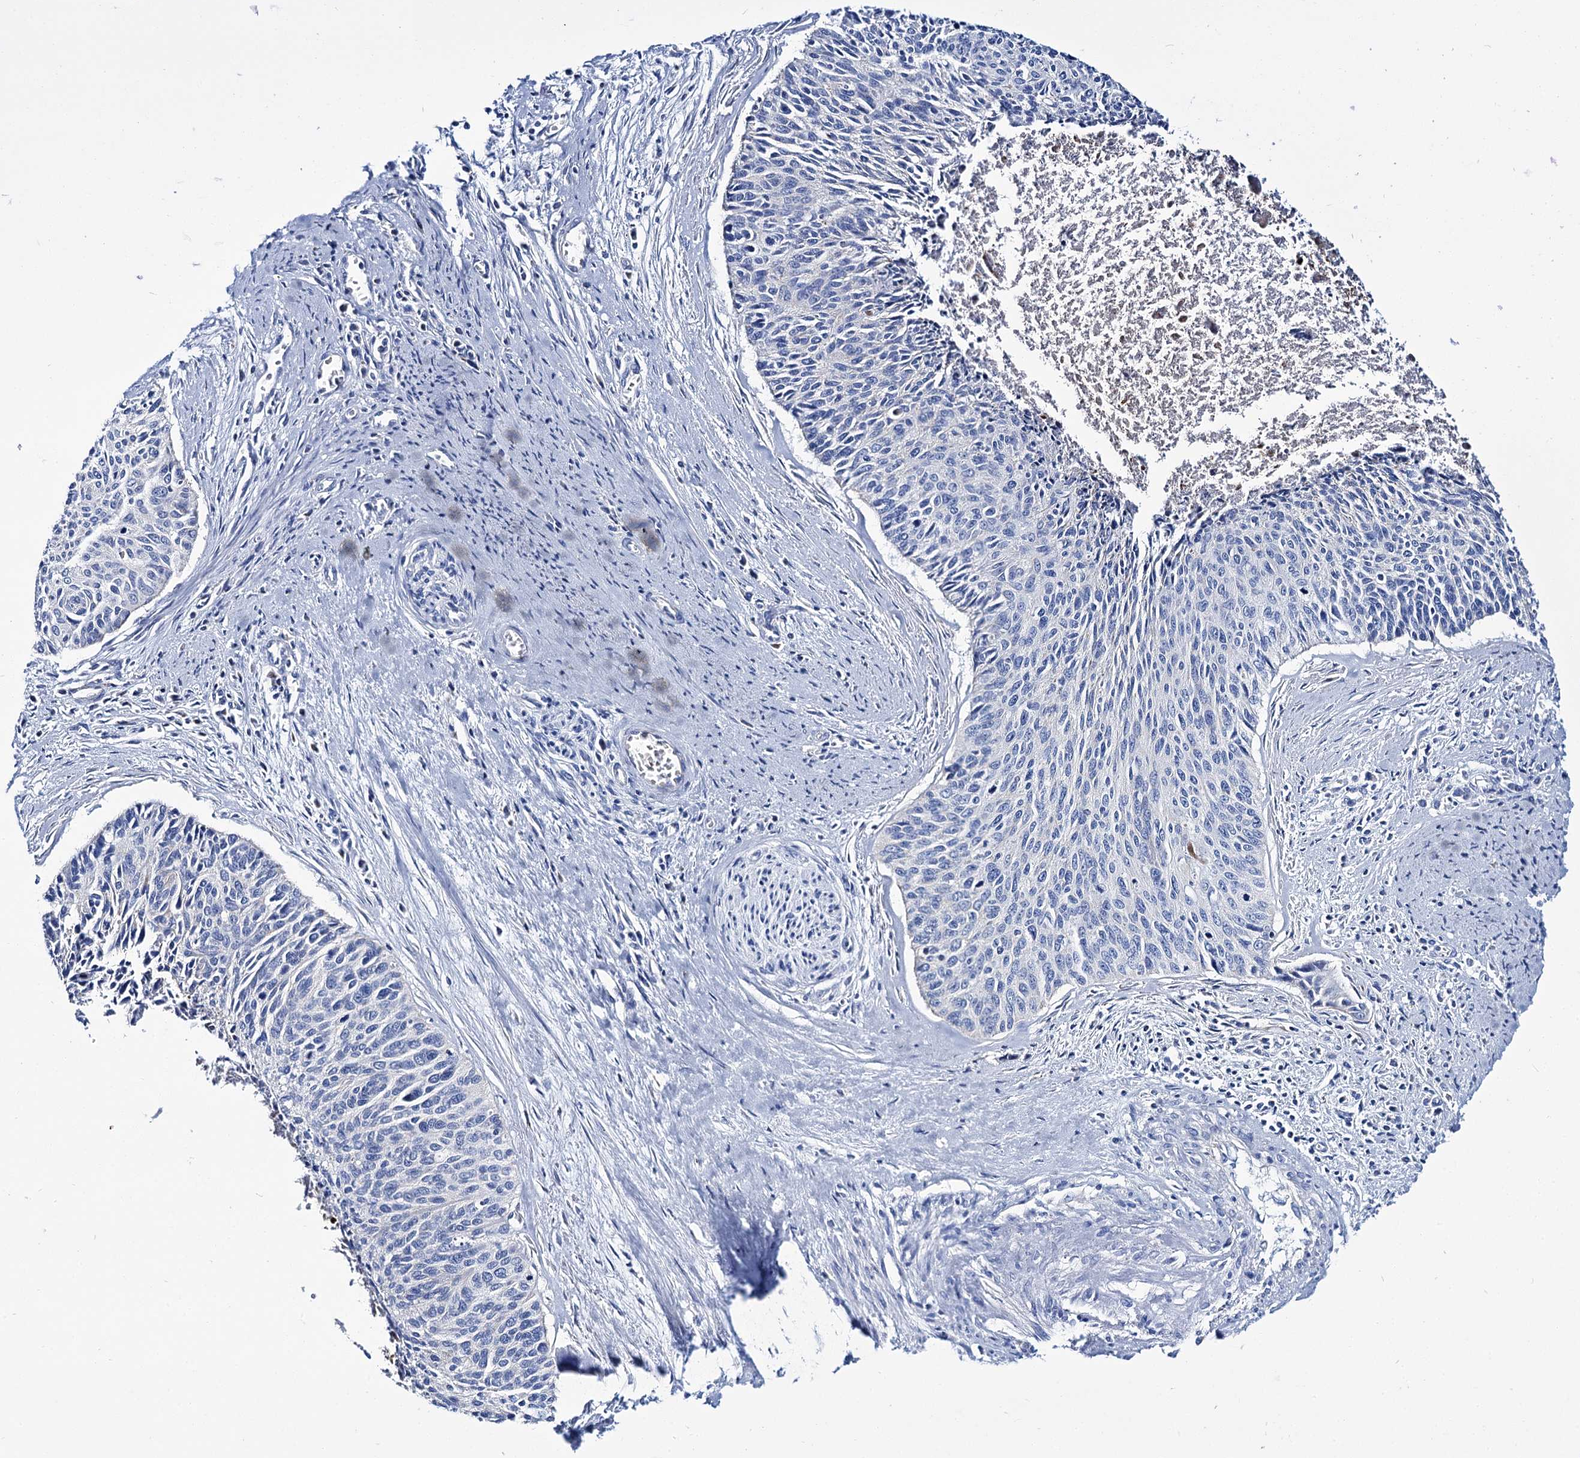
{"staining": {"intensity": "negative", "quantity": "none", "location": "none"}, "tissue": "cervical cancer", "cell_type": "Tumor cells", "image_type": "cancer", "snomed": [{"axis": "morphology", "description": "Squamous cell carcinoma, NOS"}, {"axis": "topography", "description": "Cervix"}], "caption": "Cervical cancer was stained to show a protein in brown. There is no significant positivity in tumor cells. Nuclei are stained in blue.", "gene": "UBASH3B", "patient": {"sex": "female", "age": 55}}